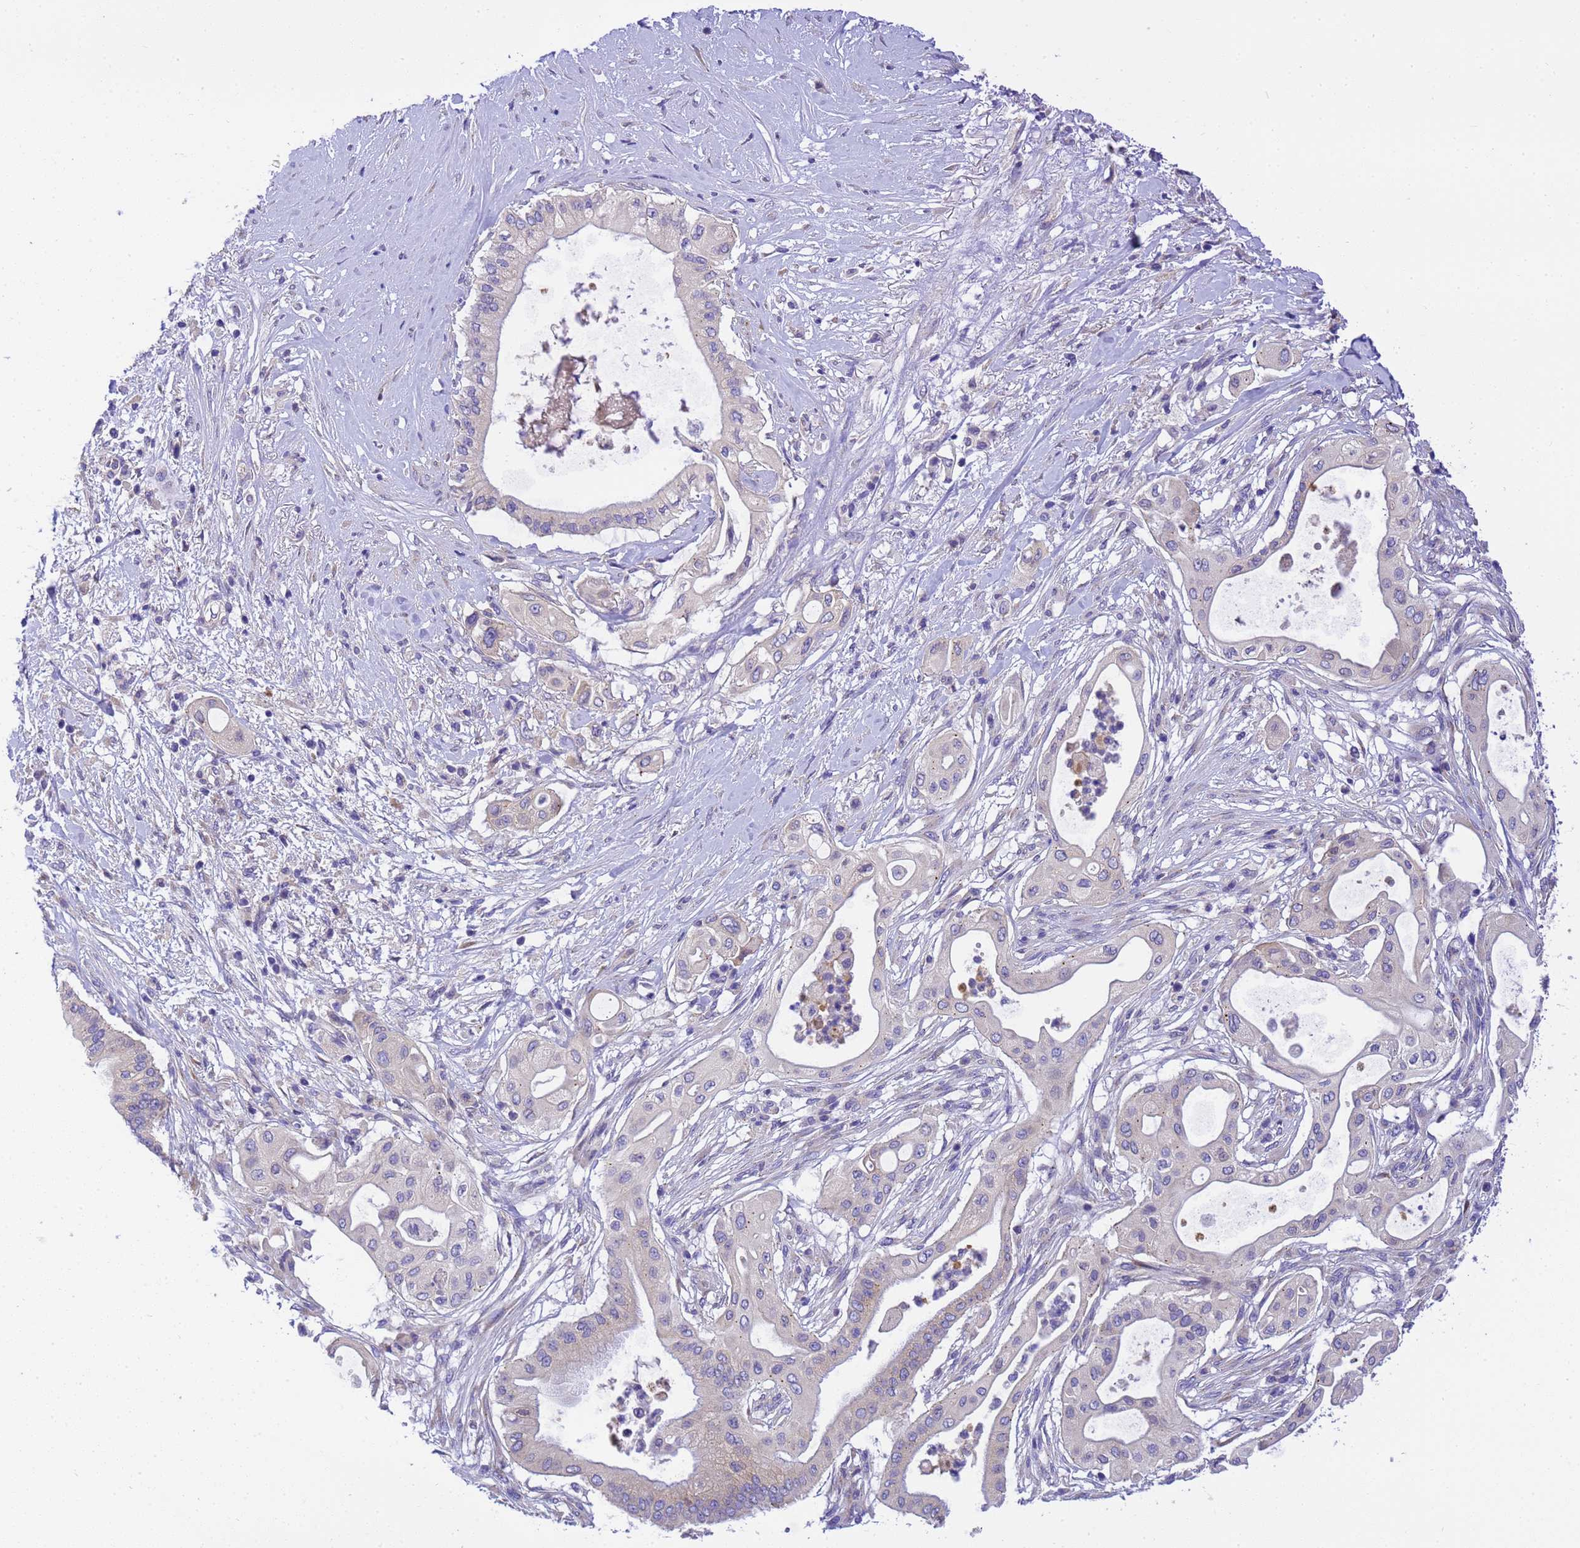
{"staining": {"intensity": "negative", "quantity": "none", "location": "none"}, "tissue": "pancreatic cancer", "cell_type": "Tumor cells", "image_type": "cancer", "snomed": [{"axis": "morphology", "description": "Adenocarcinoma, NOS"}, {"axis": "topography", "description": "Pancreas"}], "caption": "Human pancreatic adenocarcinoma stained for a protein using immunohistochemistry displays no positivity in tumor cells.", "gene": "RHBDD3", "patient": {"sex": "male", "age": 68}}